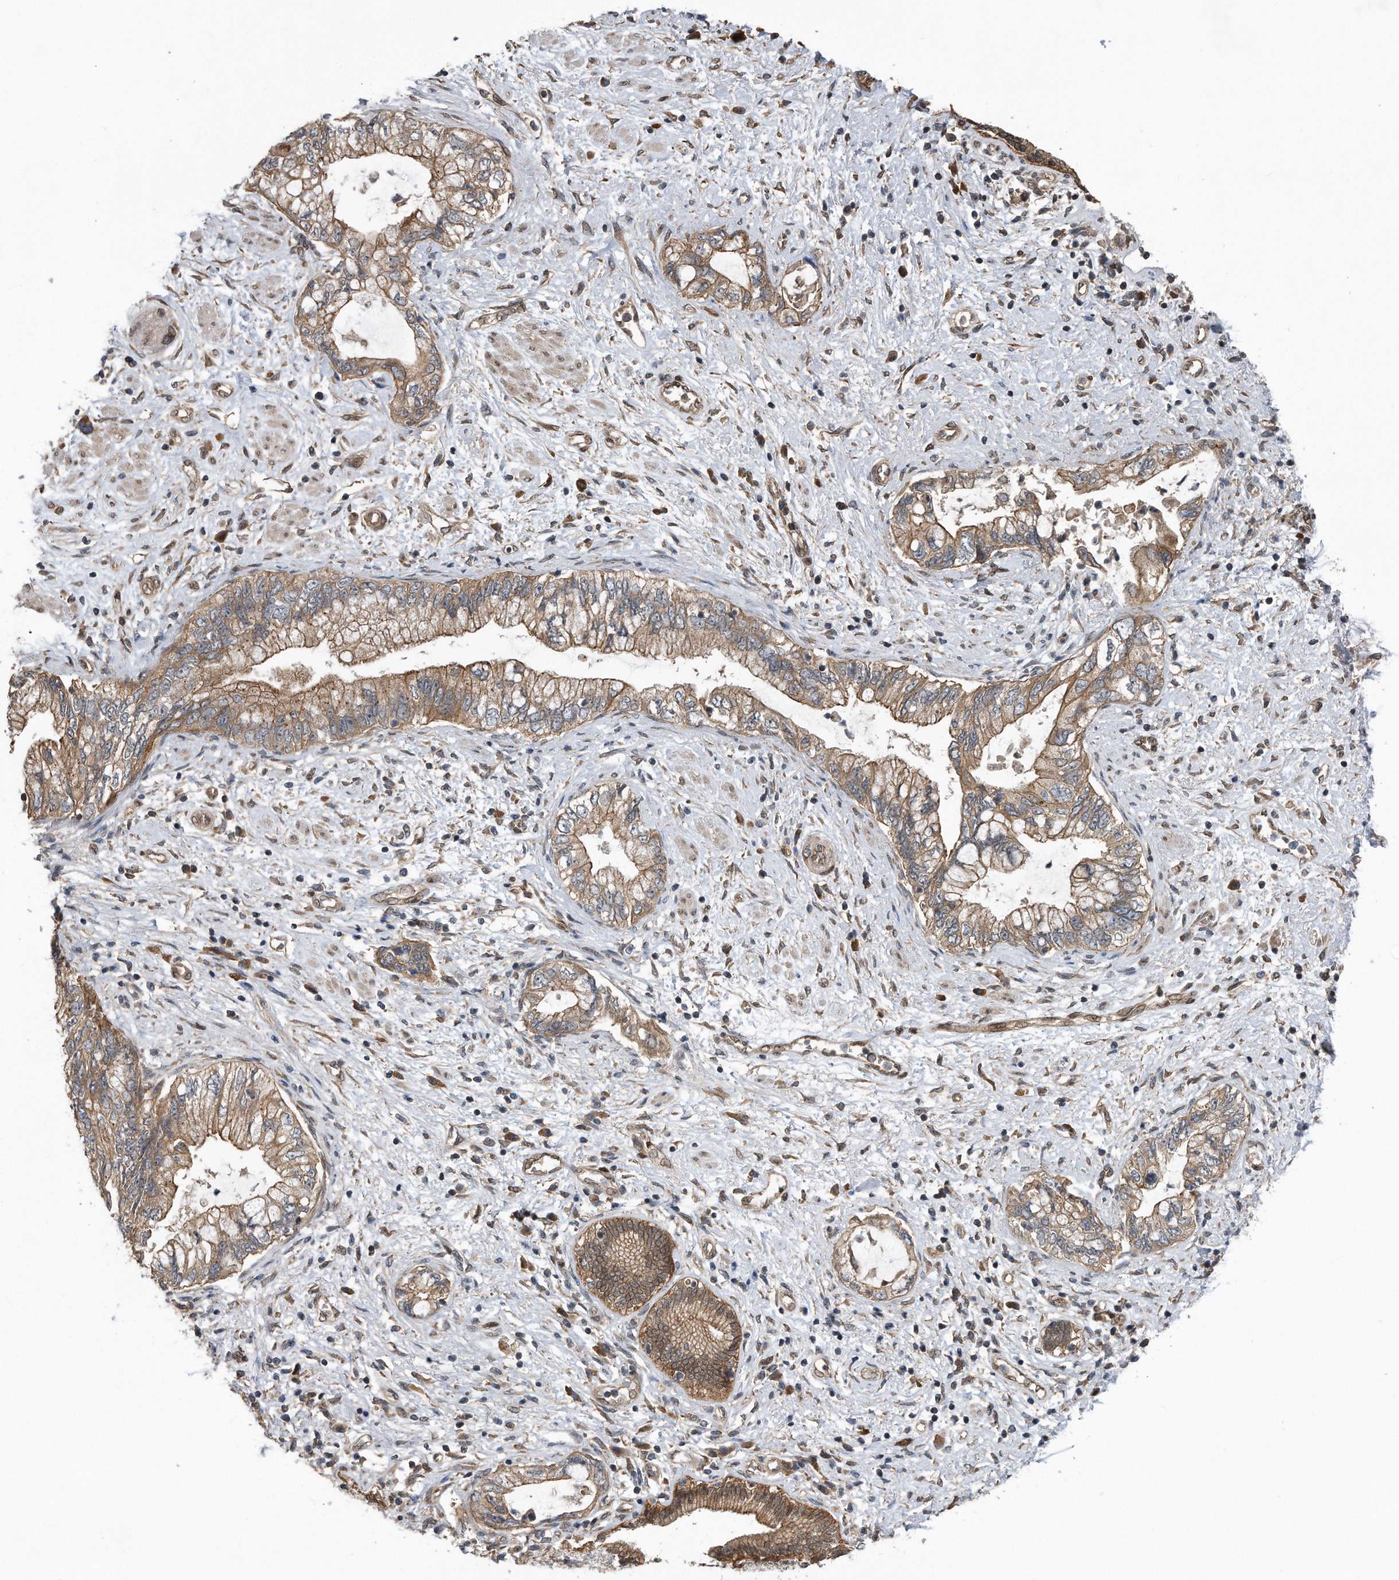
{"staining": {"intensity": "moderate", "quantity": ">75%", "location": "cytoplasmic/membranous"}, "tissue": "pancreatic cancer", "cell_type": "Tumor cells", "image_type": "cancer", "snomed": [{"axis": "morphology", "description": "Adenocarcinoma, NOS"}, {"axis": "topography", "description": "Pancreas"}], "caption": "This photomicrograph displays immunohistochemistry (IHC) staining of pancreatic cancer, with medium moderate cytoplasmic/membranous expression in approximately >75% of tumor cells.", "gene": "ZNF79", "patient": {"sex": "female", "age": 73}}